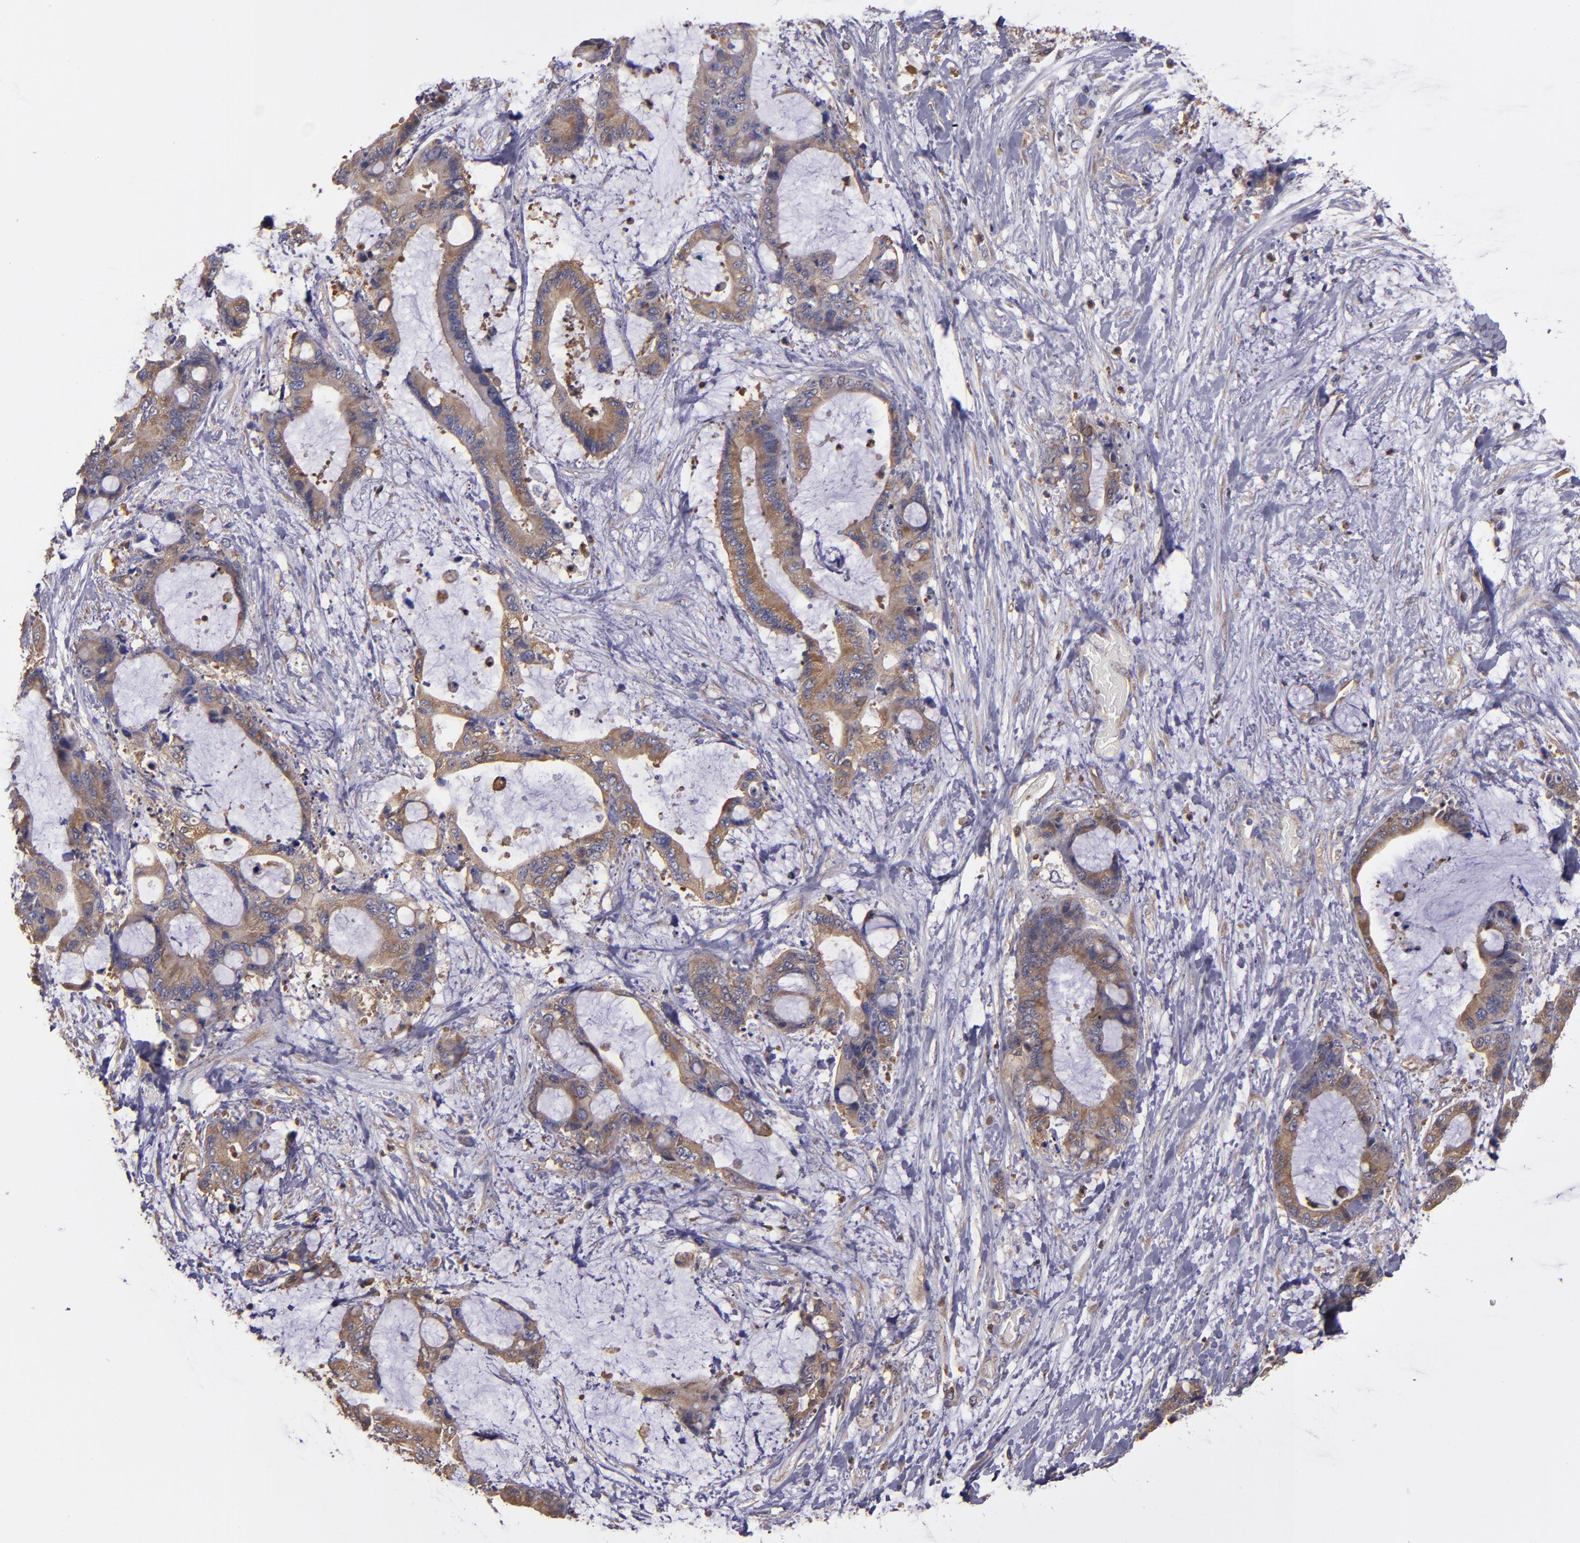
{"staining": {"intensity": "moderate", "quantity": "25%-75%", "location": "cytoplasmic/membranous"}, "tissue": "liver cancer", "cell_type": "Tumor cells", "image_type": "cancer", "snomed": [{"axis": "morphology", "description": "Cholangiocarcinoma"}, {"axis": "topography", "description": "Liver"}], "caption": "A high-resolution histopathology image shows immunohistochemistry staining of liver cholangiocarcinoma, which demonstrates moderate cytoplasmic/membranous positivity in approximately 25%-75% of tumor cells. (Stains: DAB (3,3'-diaminobenzidine) in brown, nuclei in blue, Microscopy: brightfield microscopy at high magnification).", "gene": "CARS1", "patient": {"sex": "female", "age": 73}}